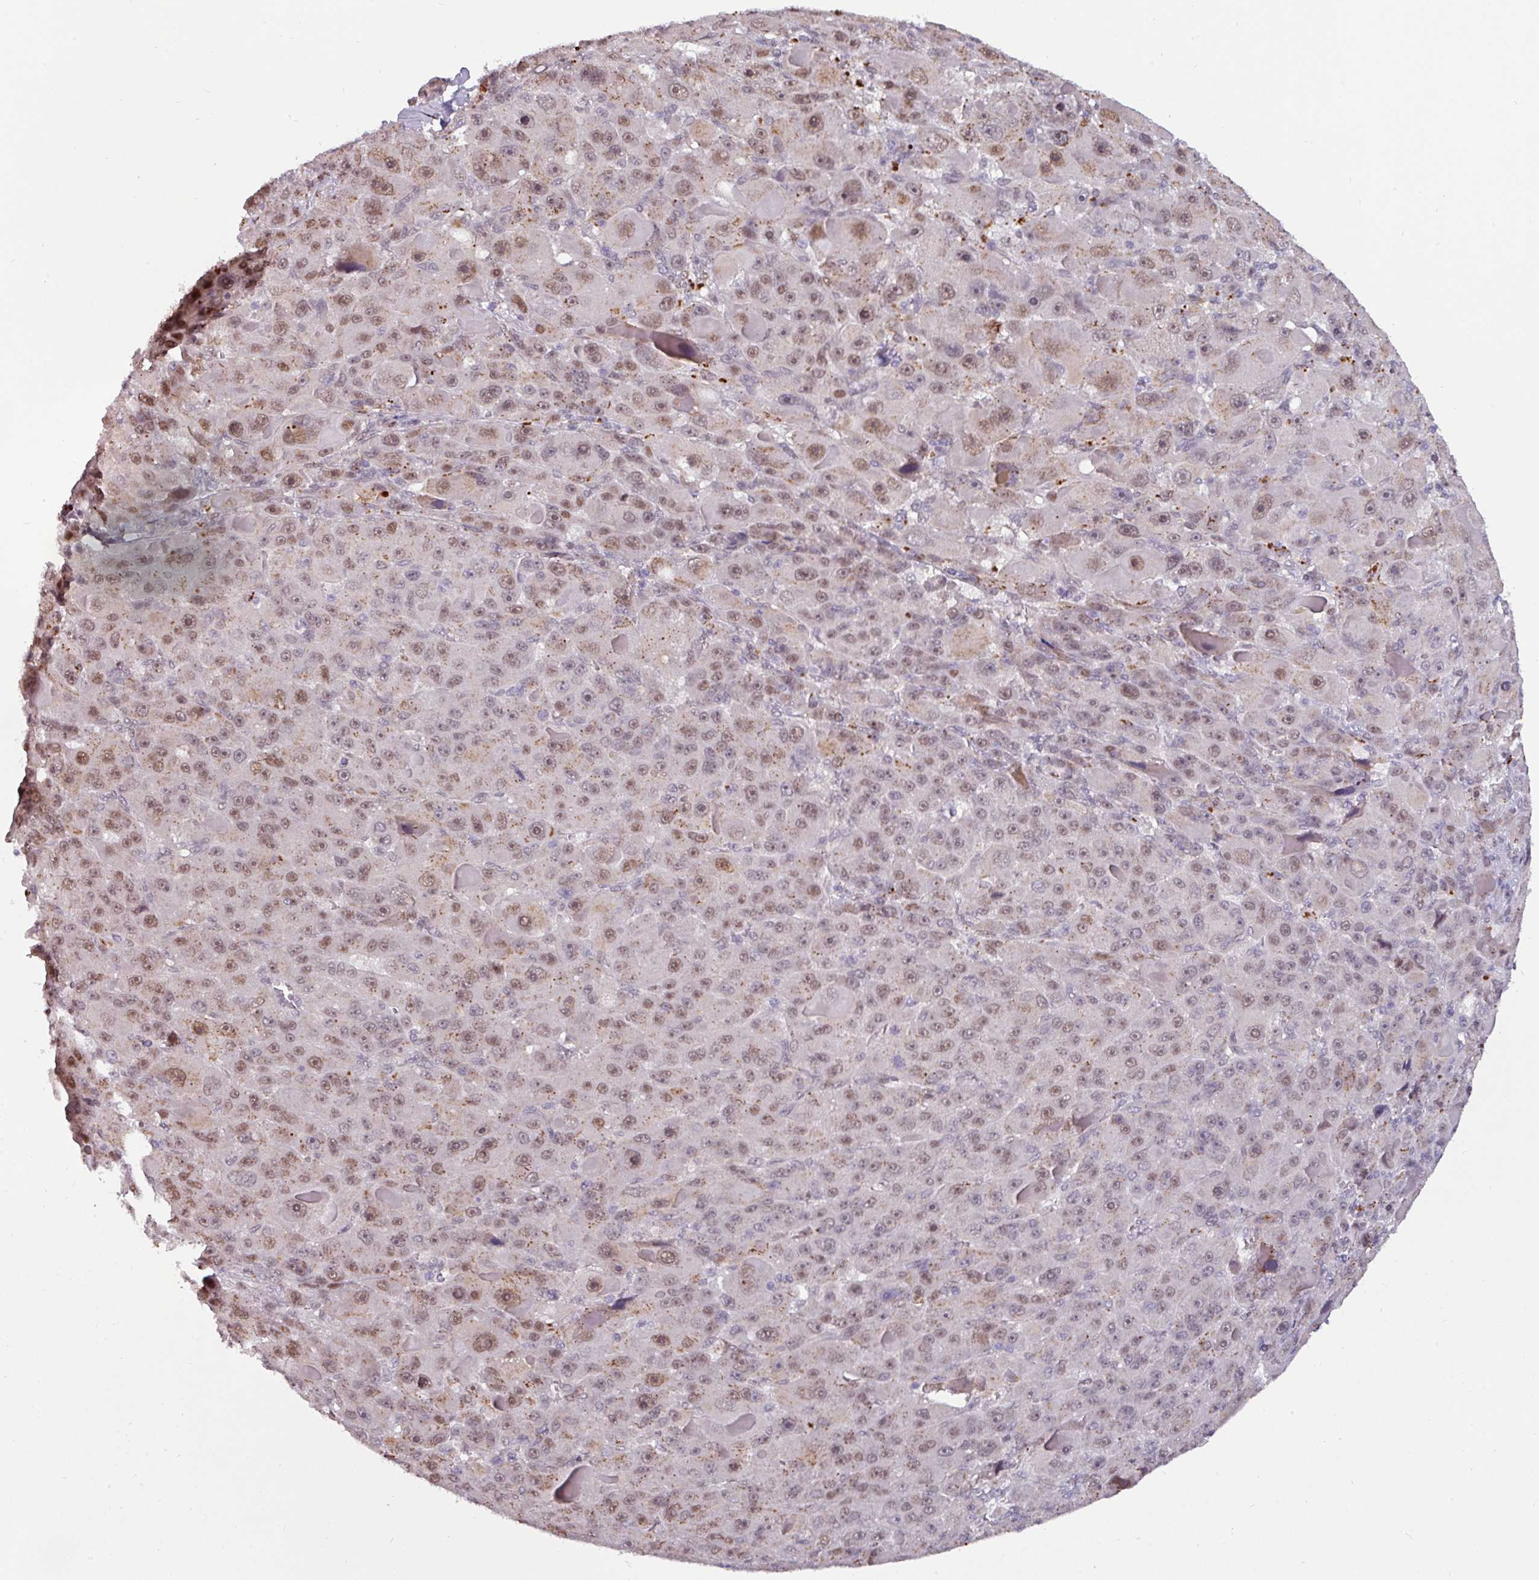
{"staining": {"intensity": "moderate", "quantity": ">75%", "location": "nuclear"}, "tissue": "liver cancer", "cell_type": "Tumor cells", "image_type": "cancer", "snomed": [{"axis": "morphology", "description": "Carcinoma, Hepatocellular, NOS"}, {"axis": "topography", "description": "Liver"}], "caption": "There is medium levels of moderate nuclear positivity in tumor cells of liver cancer (hepatocellular carcinoma), as demonstrated by immunohistochemical staining (brown color).", "gene": "SWSAP1", "patient": {"sex": "male", "age": 76}}